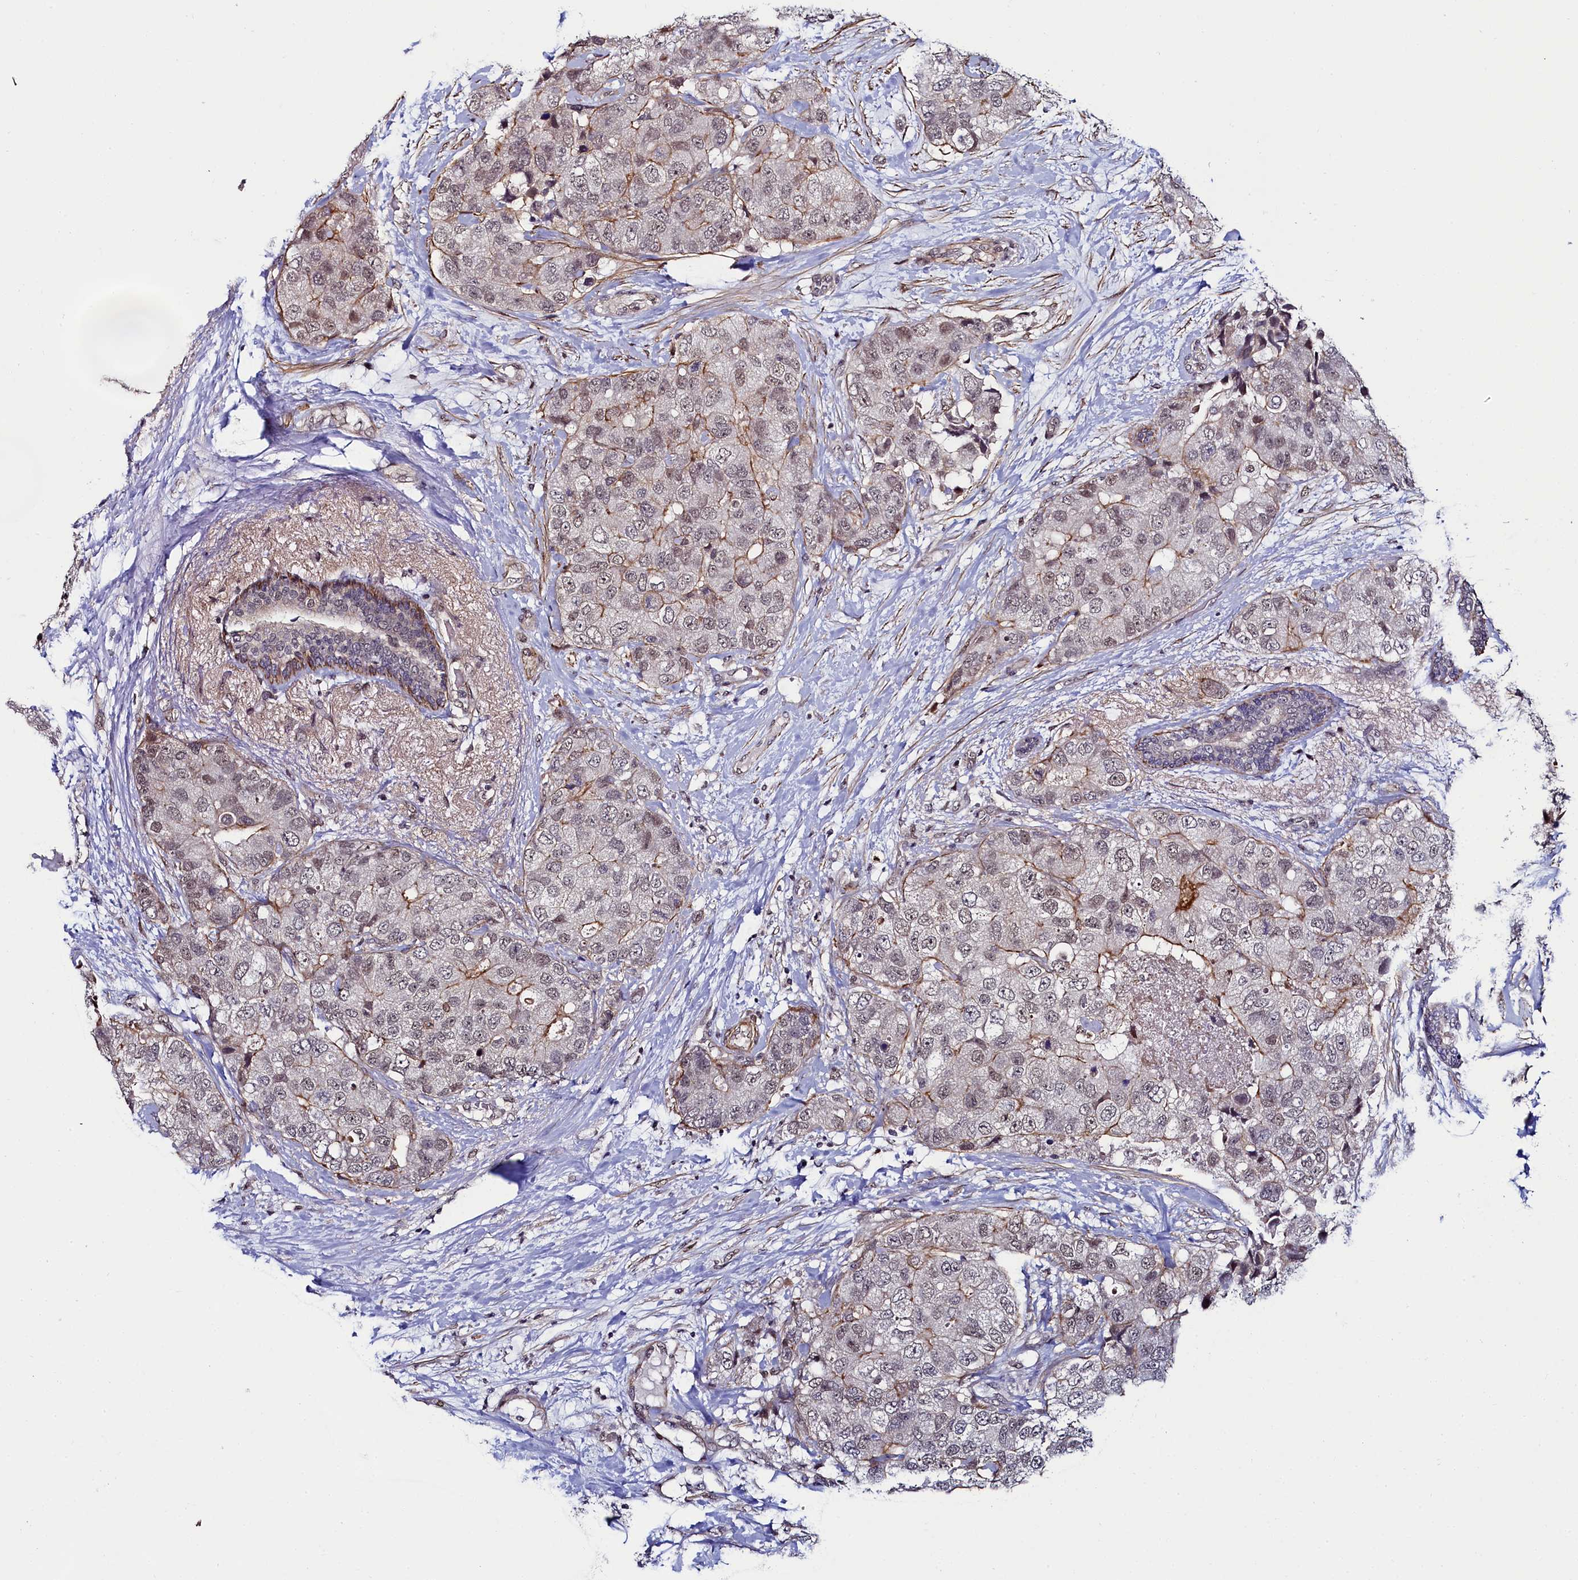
{"staining": {"intensity": "weak", "quantity": "25%-75%", "location": "cytoplasmic/membranous,nuclear"}, "tissue": "breast cancer", "cell_type": "Tumor cells", "image_type": "cancer", "snomed": [{"axis": "morphology", "description": "Duct carcinoma"}, {"axis": "topography", "description": "Breast"}], "caption": "IHC image of breast cancer (infiltrating ductal carcinoma) stained for a protein (brown), which reveals low levels of weak cytoplasmic/membranous and nuclear staining in about 25%-75% of tumor cells.", "gene": "INTS14", "patient": {"sex": "female", "age": 62}}